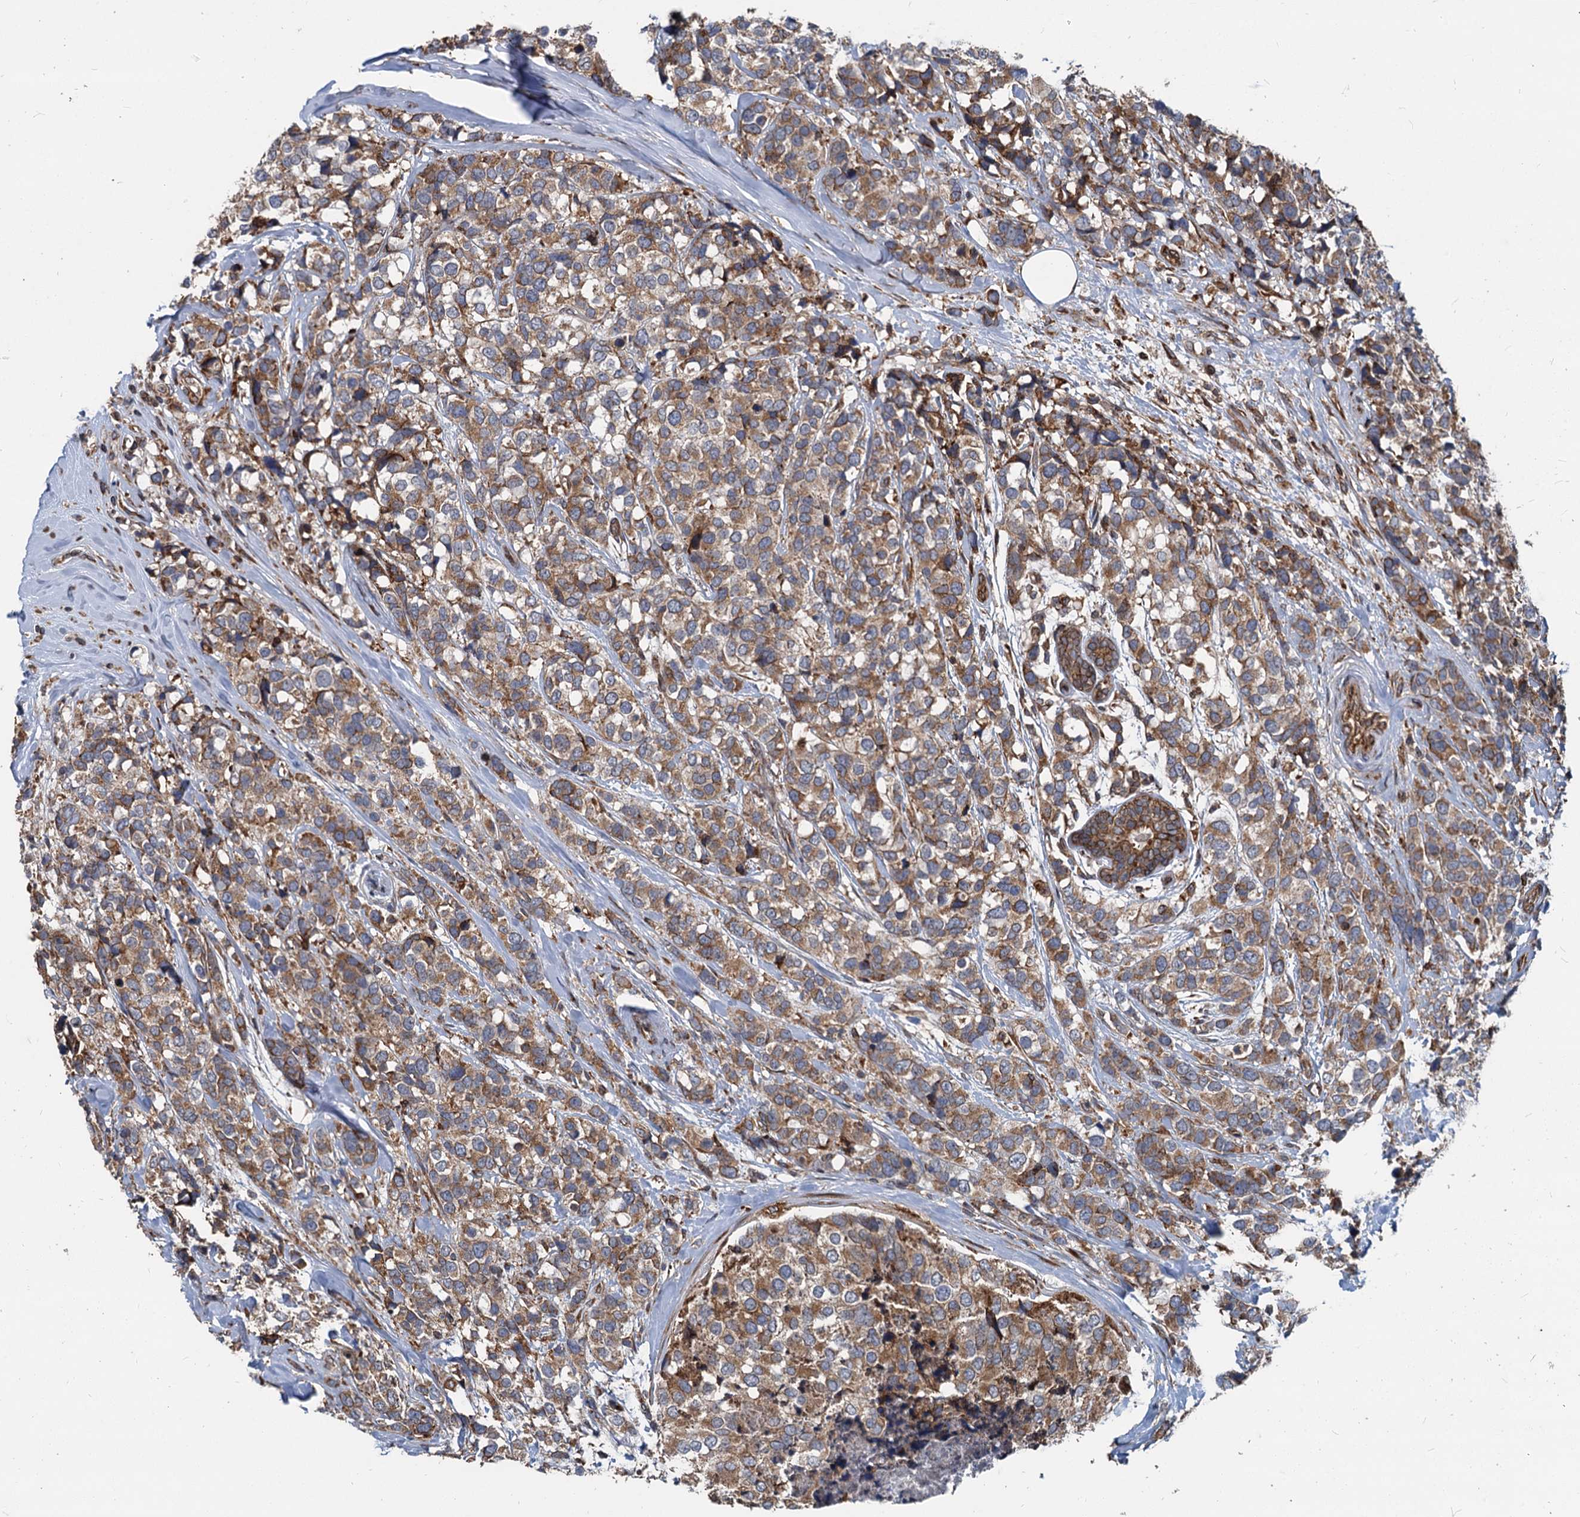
{"staining": {"intensity": "moderate", "quantity": ">75%", "location": "cytoplasmic/membranous"}, "tissue": "breast cancer", "cell_type": "Tumor cells", "image_type": "cancer", "snomed": [{"axis": "morphology", "description": "Lobular carcinoma"}, {"axis": "topography", "description": "Breast"}], "caption": "A photomicrograph of breast cancer stained for a protein demonstrates moderate cytoplasmic/membranous brown staining in tumor cells.", "gene": "STIM1", "patient": {"sex": "female", "age": 59}}